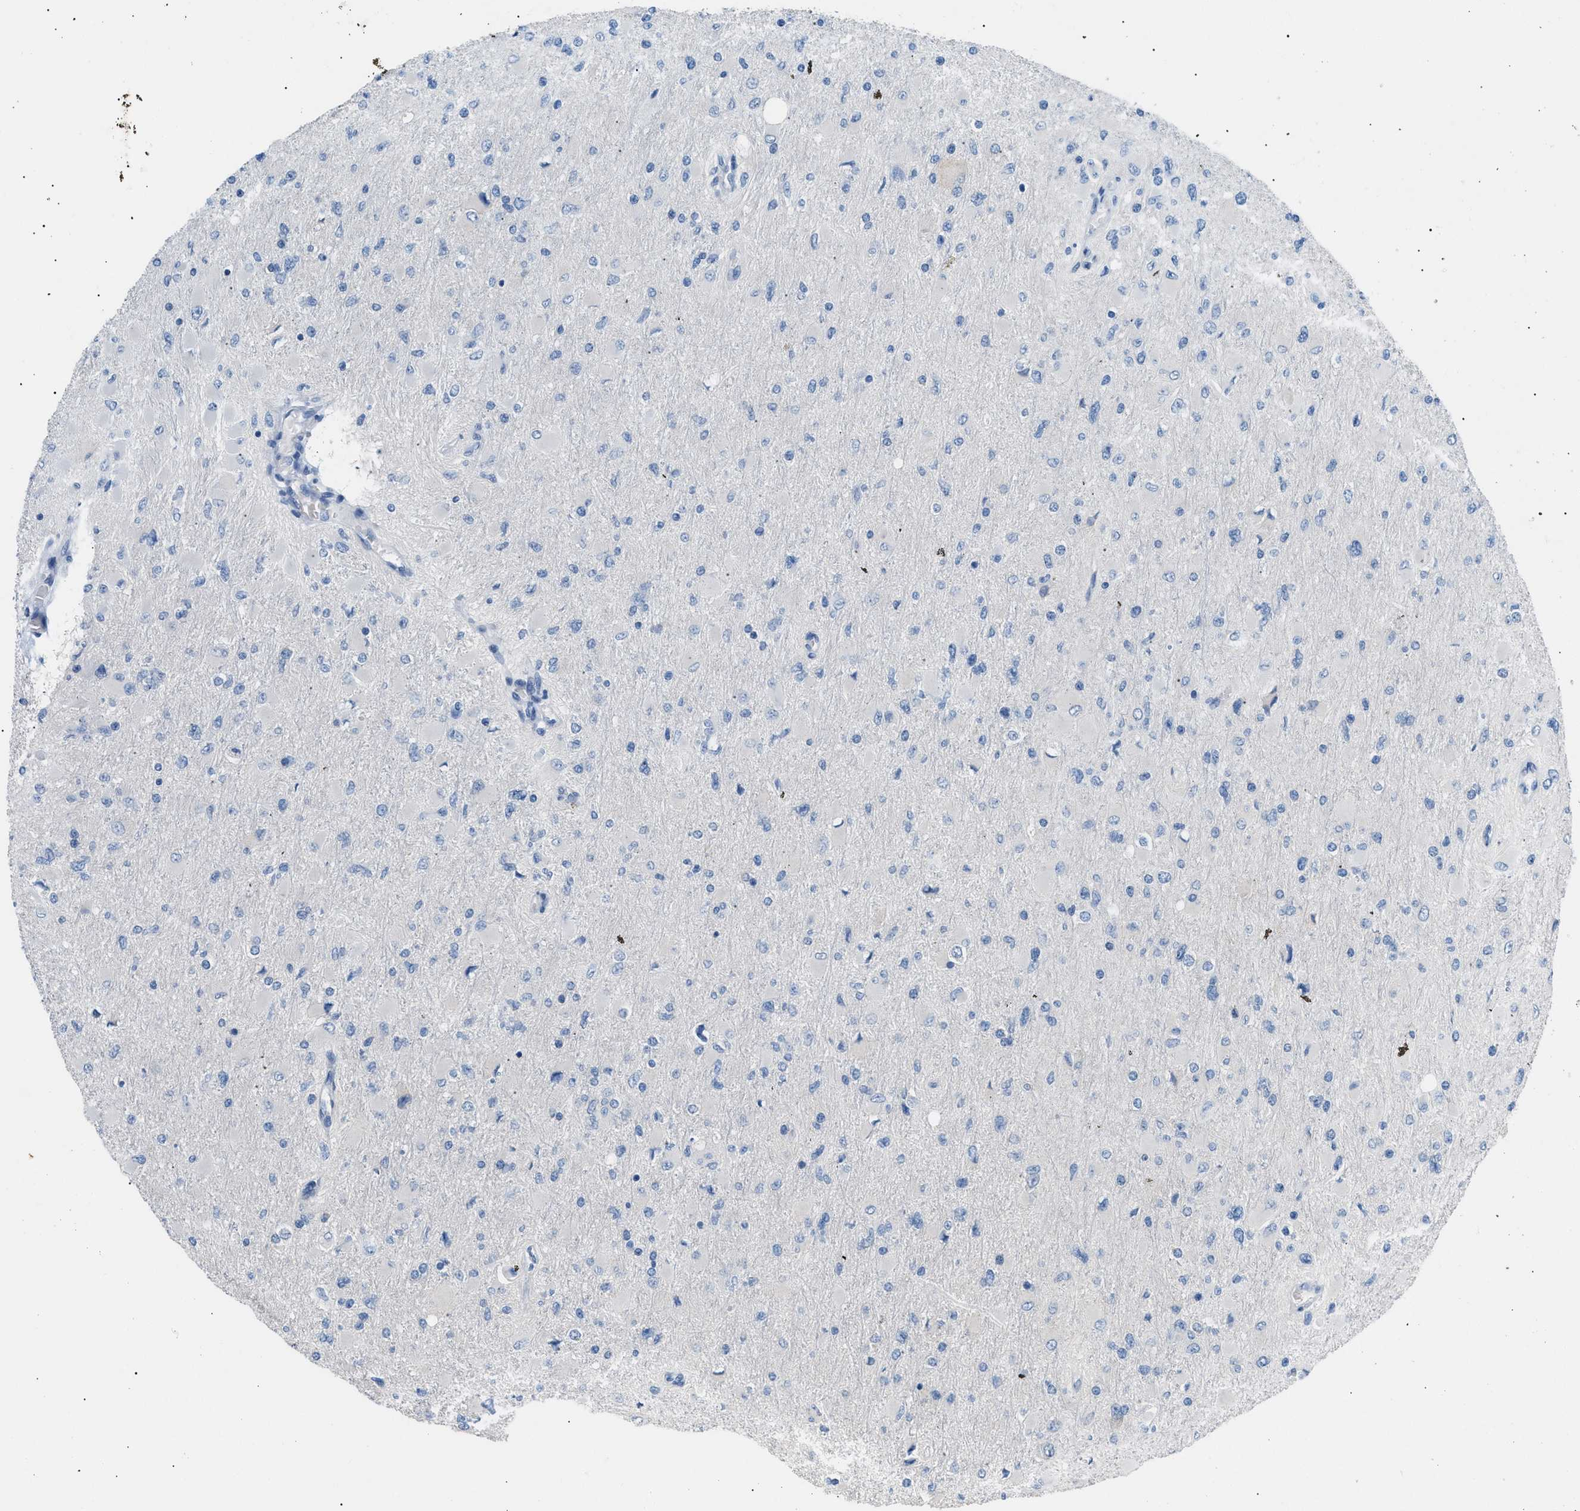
{"staining": {"intensity": "negative", "quantity": "none", "location": "none"}, "tissue": "glioma", "cell_type": "Tumor cells", "image_type": "cancer", "snomed": [{"axis": "morphology", "description": "Glioma, malignant, High grade"}, {"axis": "topography", "description": "Cerebral cortex"}], "caption": "Tumor cells show no significant protein positivity in glioma.", "gene": "ICA1", "patient": {"sex": "female", "age": 36}}